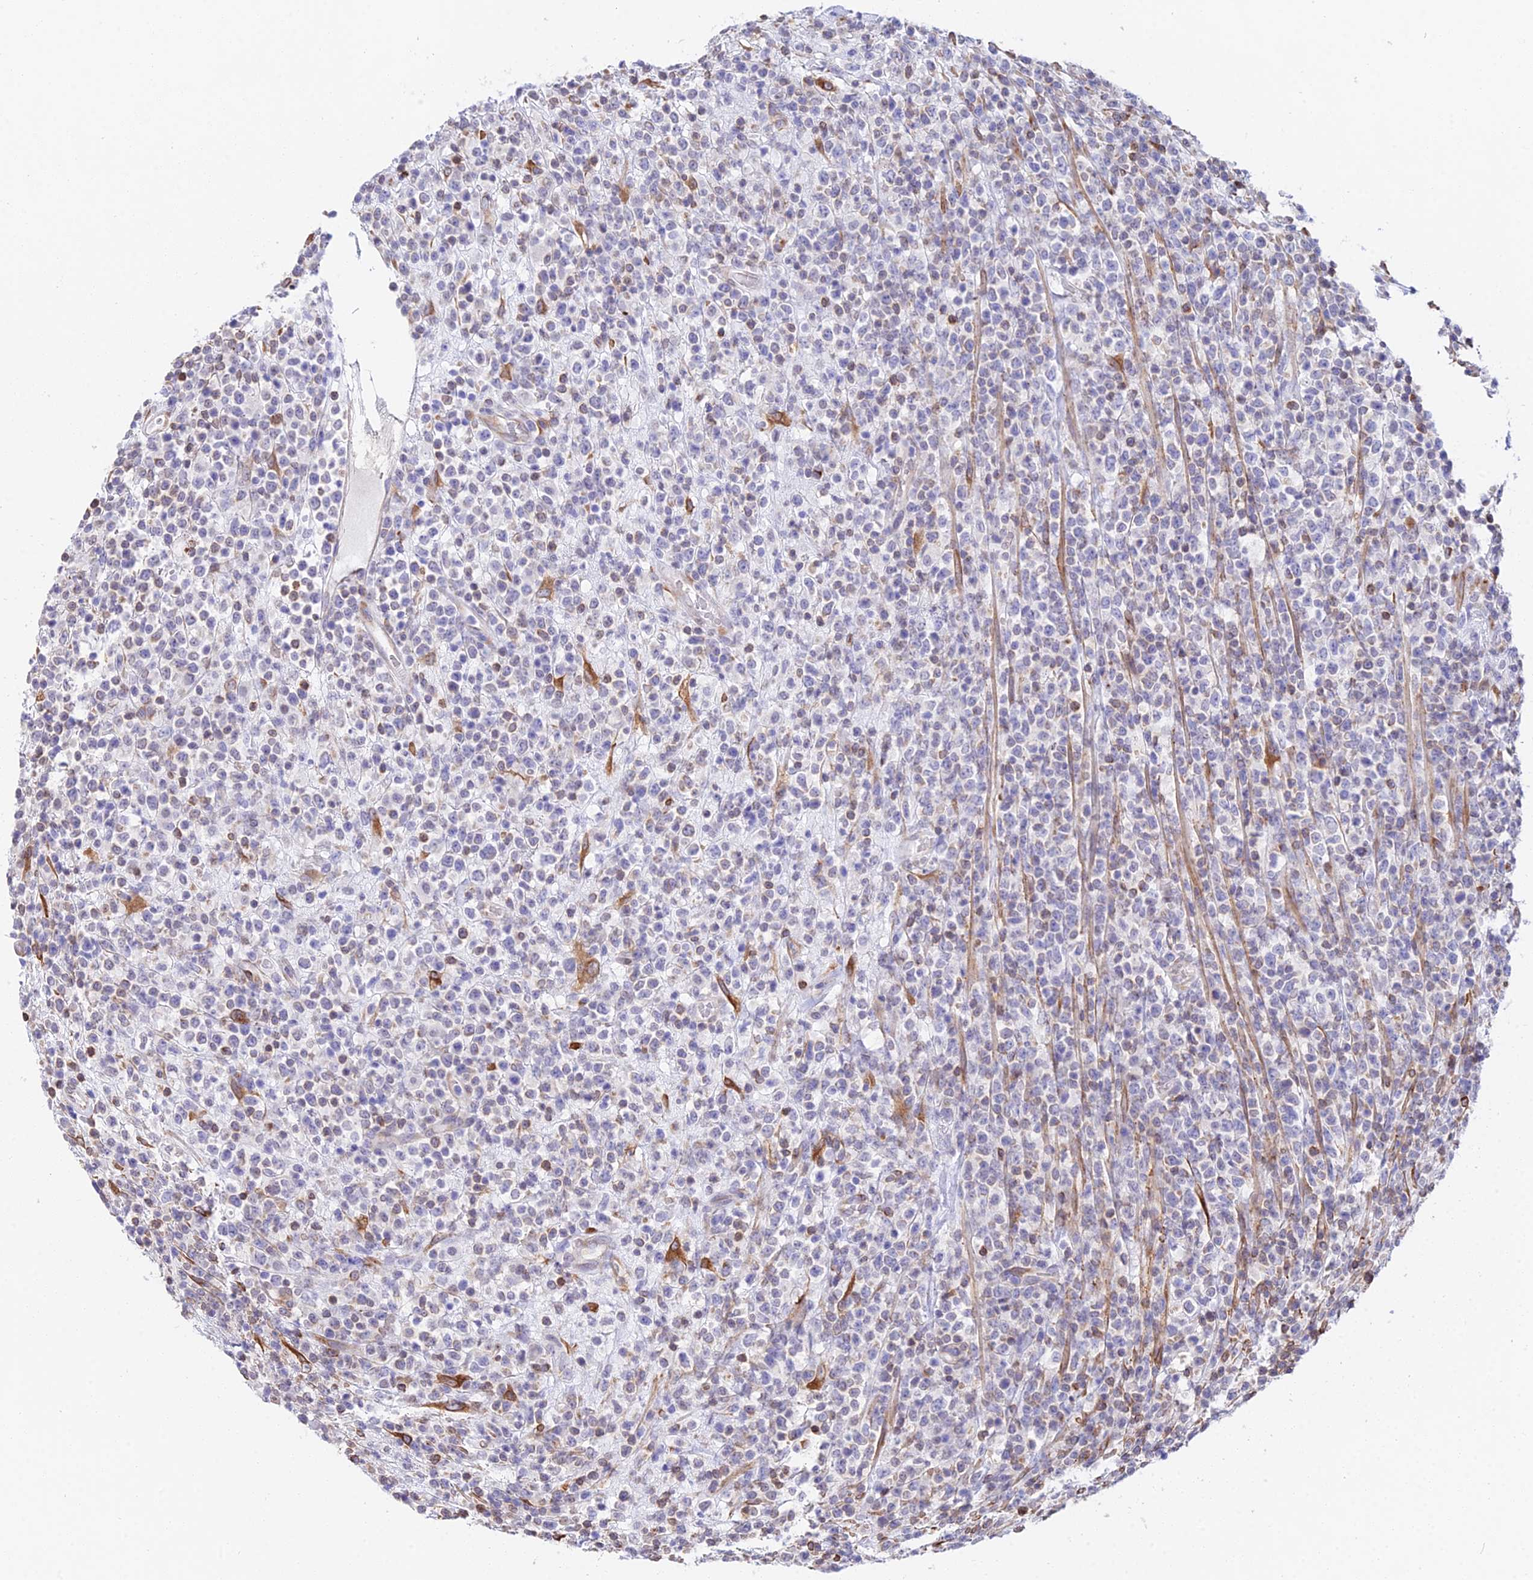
{"staining": {"intensity": "negative", "quantity": "none", "location": "none"}, "tissue": "lymphoma", "cell_type": "Tumor cells", "image_type": "cancer", "snomed": [{"axis": "morphology", "description": "Malignant lymphoma, non-Hodgkin's type, High grade"}, {"axis": "topography", "description": "Colon"}], "caption": "A high-resolution photomicrograph shows immunohistochemistry staining of malignant lymphoma, non-Hodgkin's type (high-grade), which shows no significant expression in tumor cells.", "gene": "MXRA7", "patient": {"sex": "female", "age": 53}}